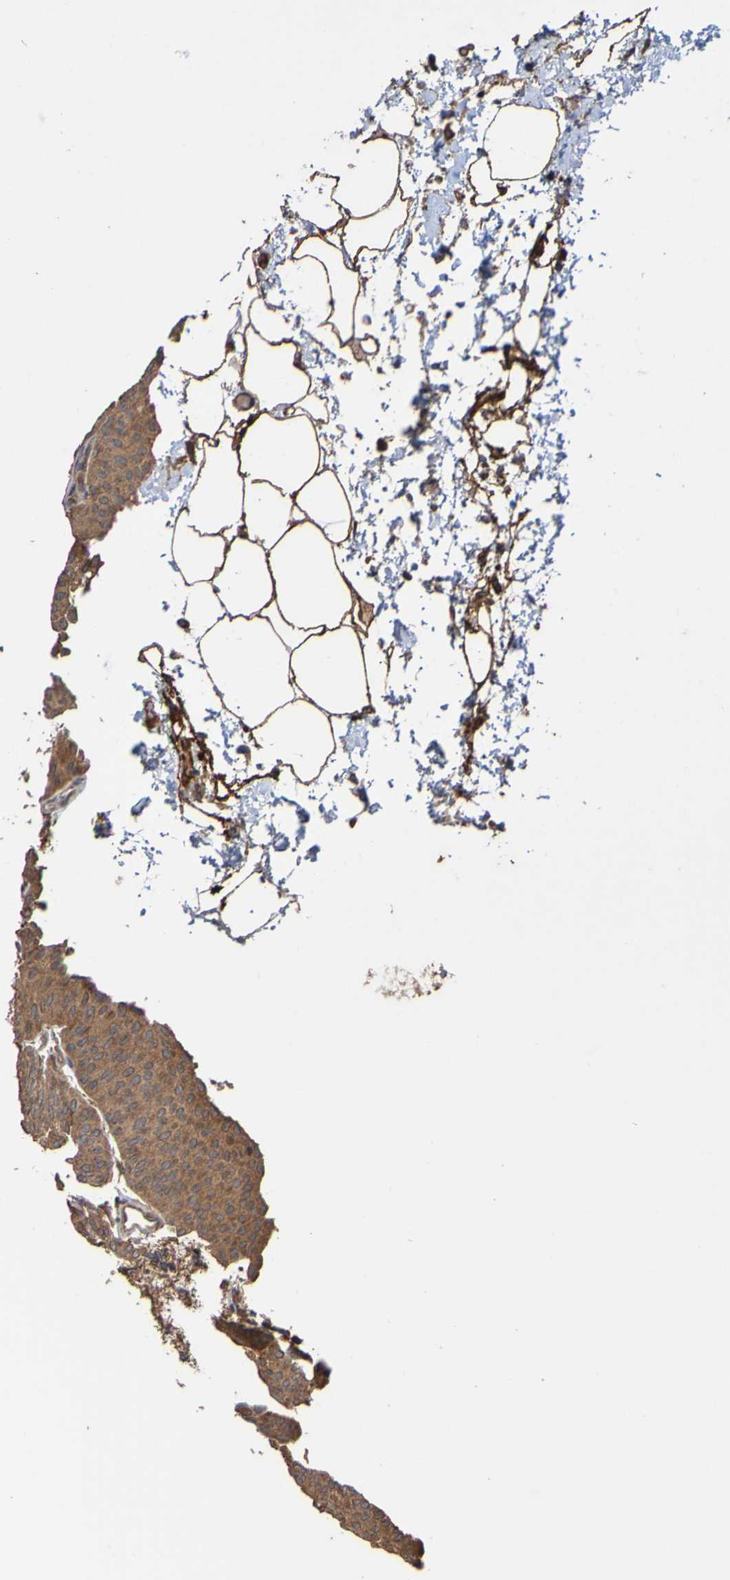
{"staining": {"intensity": "moderate", "quantity": ">75%", "location": "cytoplasmic/membranous"}, "tissue": "urothelial cancer", "cell_type": "Tumor cells", "image_type": "cancer", "snomed": [{"axis": "morphology", "description": "Urothelial carcinoma, Low grade"}, {"axis": "topography", "description": "Urinary bladder"}], "caption": "Brown immunohistochemical staining in urothelial carcinoma (low-grade) demonstrates moderate cytoplasmic/membranous staining in approximately >75% of tumor cells. (DAB (3,3'-diaminobenzidine) = brown stain, brightfield microscopy at high magnification).", "gene": "UCN", "patient": {"sex": "female", "age": 60}}